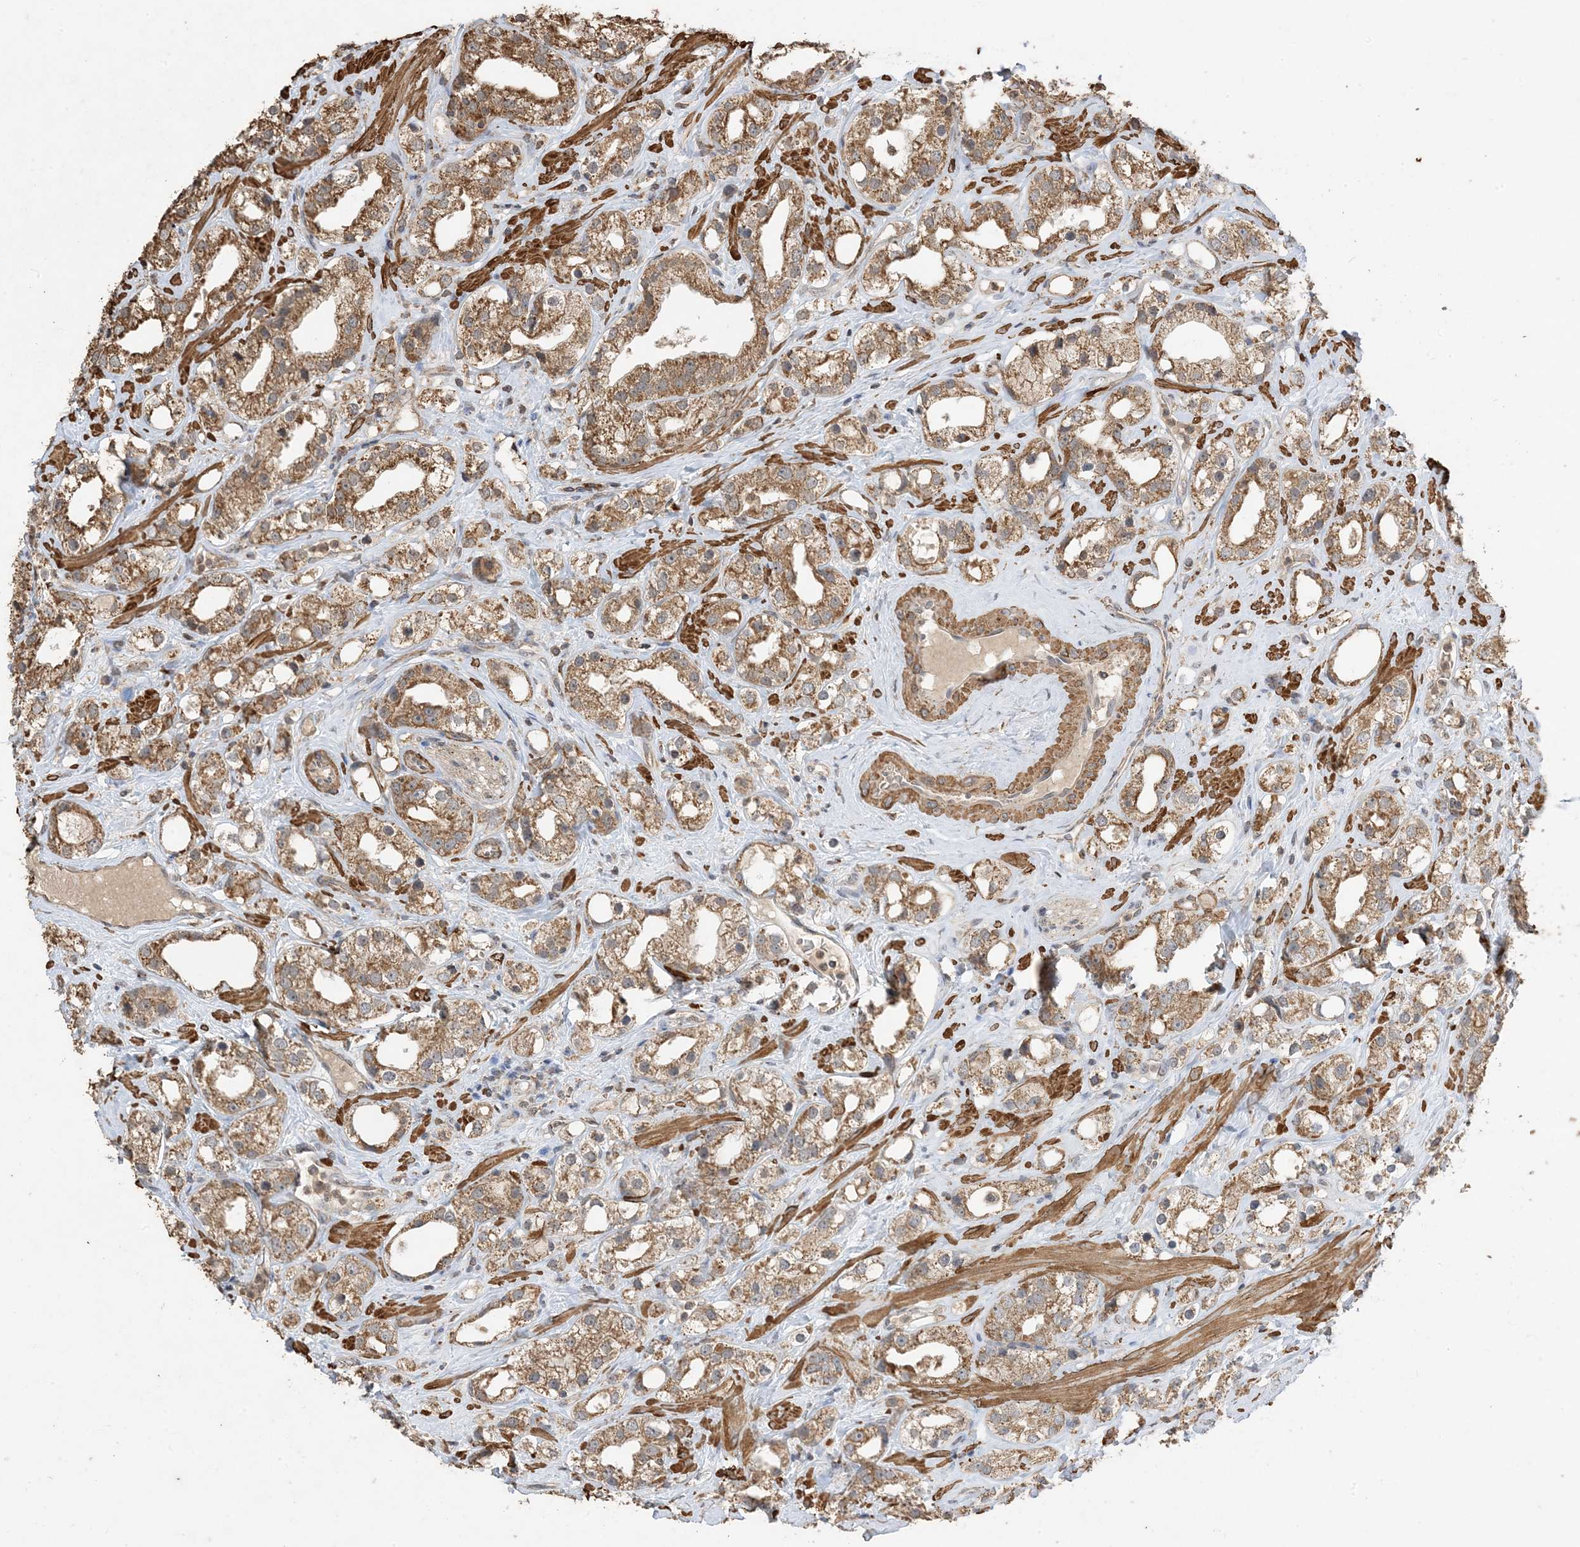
{"staining": {"intensity": "moderate", "quantity": ">75%", "location": "cytoplasmic/membranous"}, "tissue": "prostate cancer", "cell_type": "Tumor cells", "image_type": "cancer", "snomed": [{"axis": "morphology", "description": "Adenocarcinoma, NOS"}, {"axis": "topography", "description": "Prostate"}], "caption": "Brown immunohistochemical staining in prostate adenocarcinoma shows moderate cytoplasmic/membranous staining in approximately >75% of tumor cells.", "gene": "HPS4", "patient": {"sex": "male", "age": 79}}